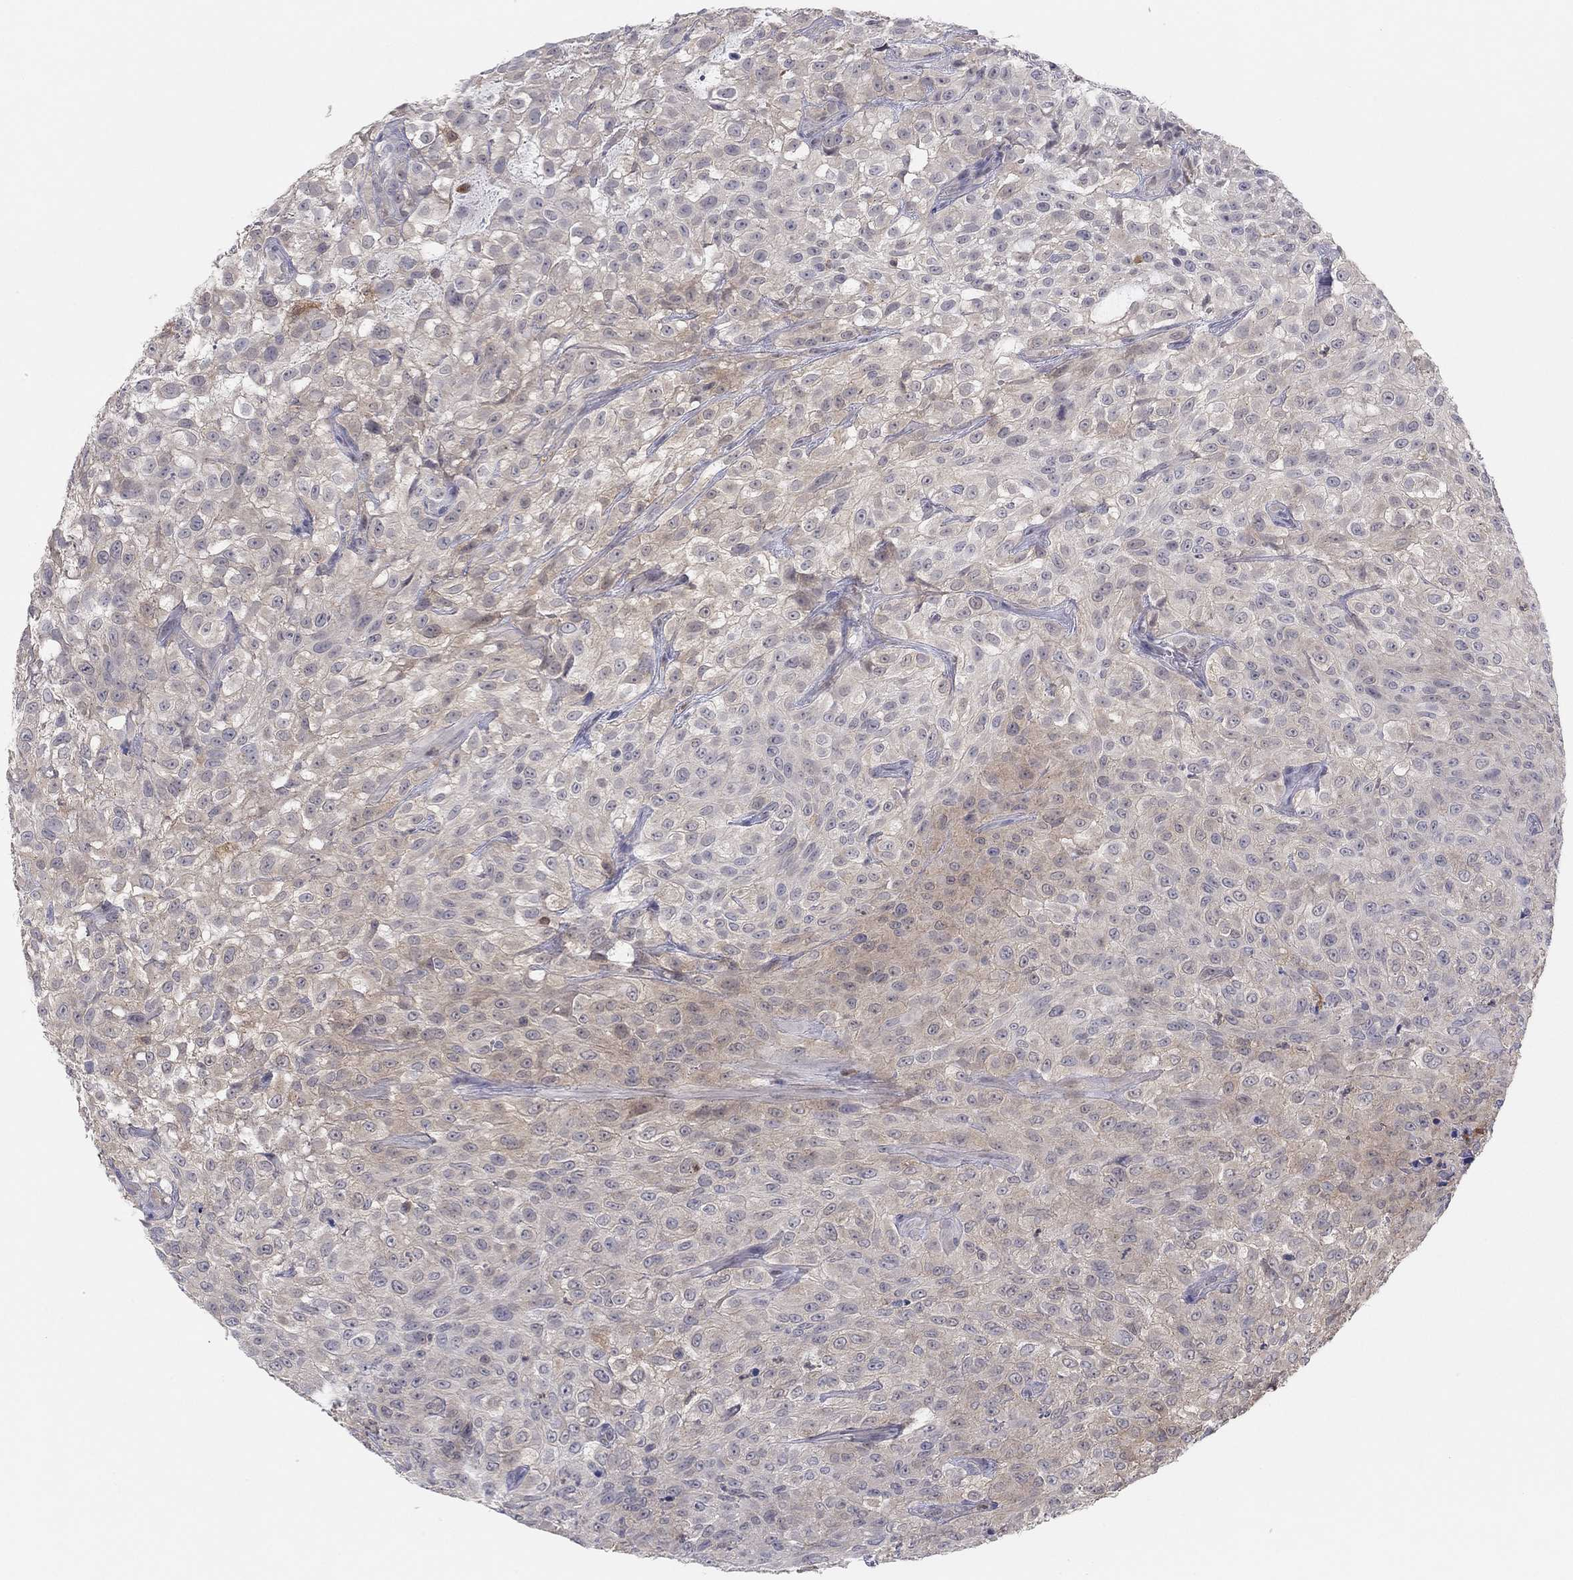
{"staining": {"intensity": "weak", "quantity": "25%-75%", "location": "cytoplasmic/membranous"}, "tissue": "urothelial cancer", "cell_type": "Tumor cells", "image_type": "cancer", "snomed": [{"axis": "morphology", "description": "Urothelial carcinoma, High grade"}, {"axis": "topography", "description": "Urinary bladder"}], "caption": "Immunohistochemical staining of high-grade urothelial carcinoma shows weak cytoplasmic/membranous protein staining in approximately 25%-75% of tumor cells.", "gene": "PDXK", "patient": {"sex": "male", "age": 56}}